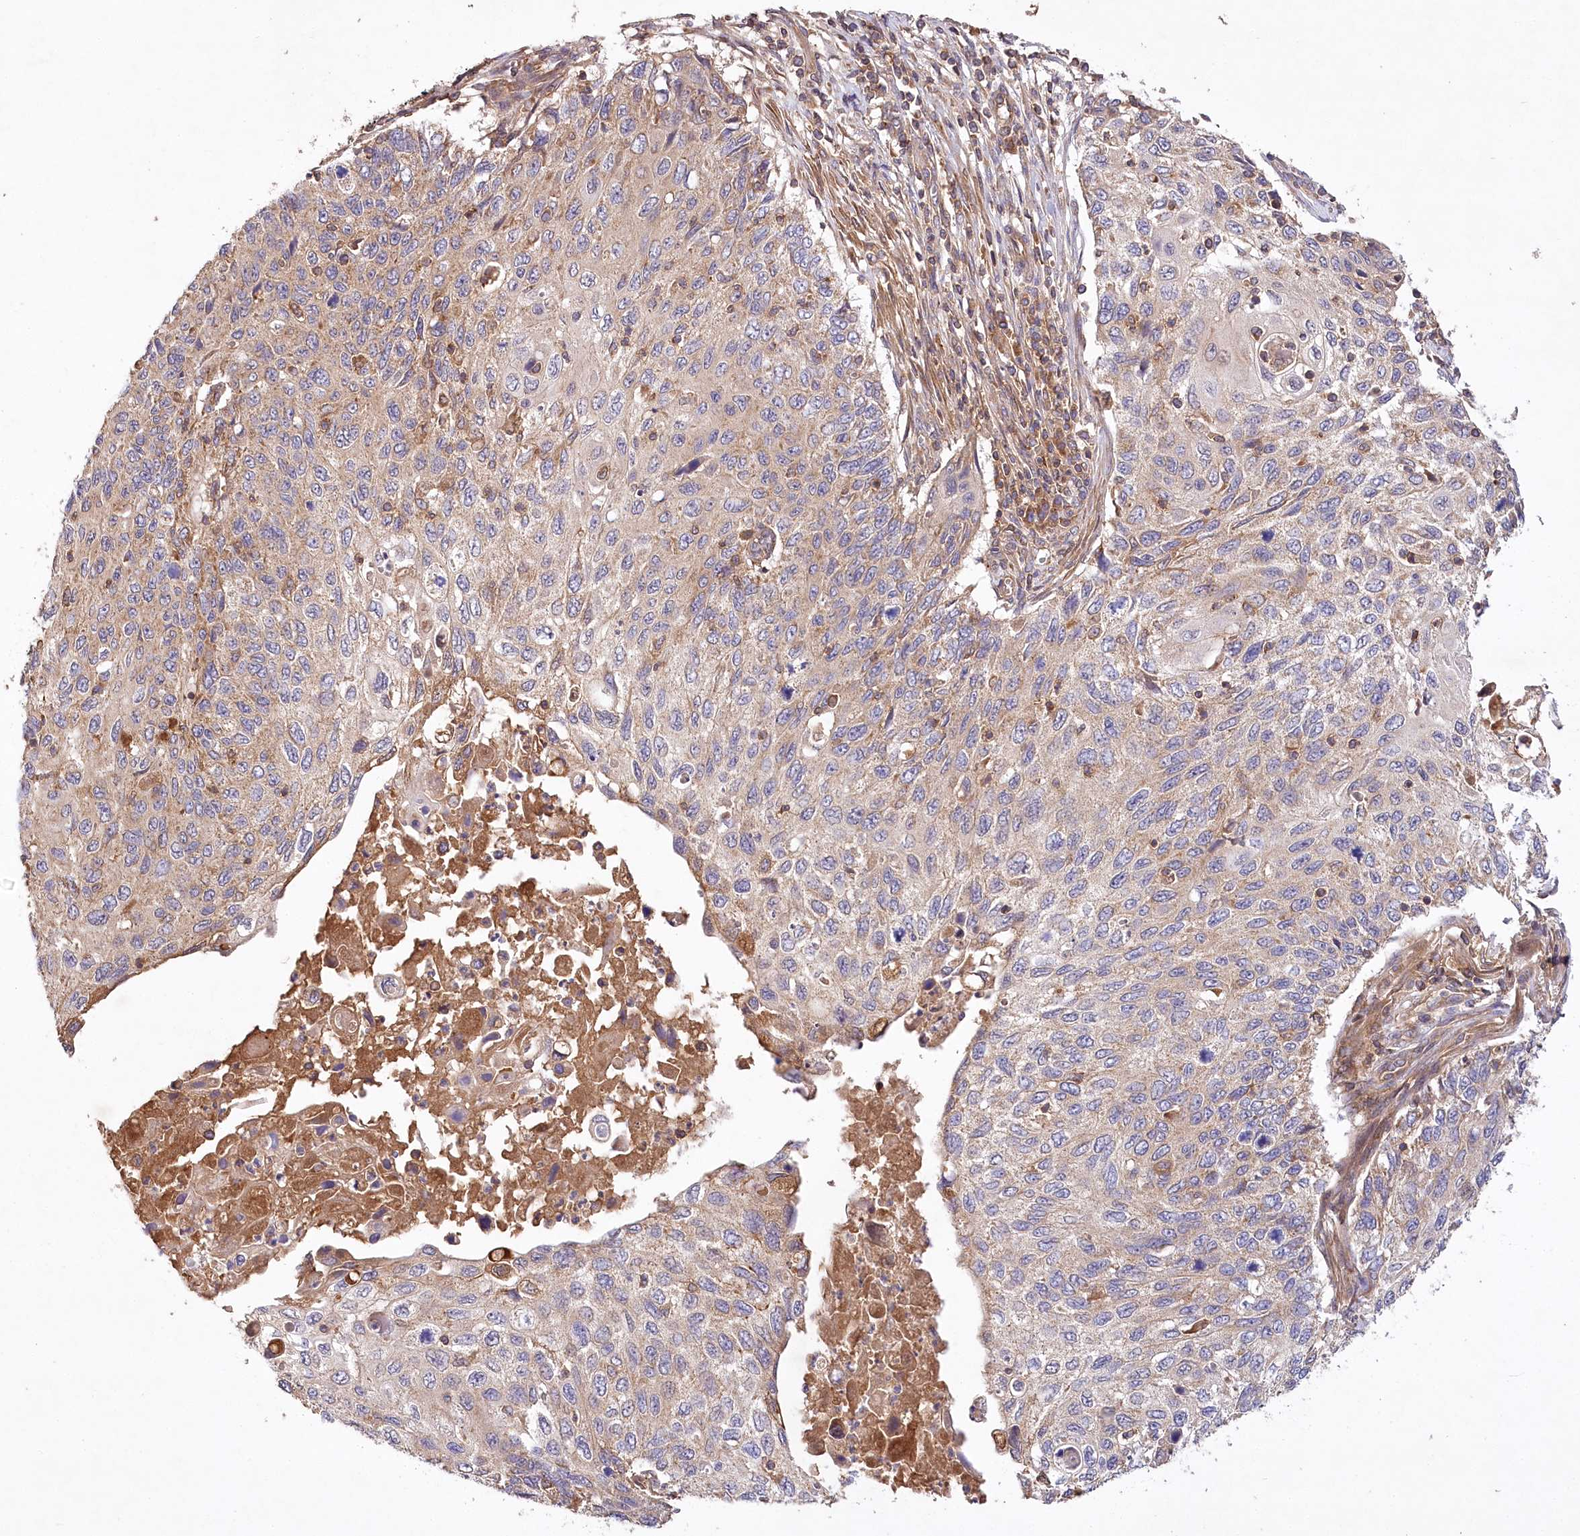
{"staining": {"intensity": "weak", "quantity": "25%-75%", "location": "cytoplasmic/membranous"}, "tissue": "cervical cancer", "cell_type": "Tumor cells", "image_type": "cancer", "snomed": [{"axis": "morphology", "description": "Squamous cell carcinoma, NOS"}, {"axis": "topography", "description": "Cervix"}], "caption": "Protein analysis of cervical cancer tissue exhibits weak cytoplasmic/membranous positivity in approximately 25%-75% of tumor cells.", "gene": "LSS", "patient": {"sex": "female", "age": 70}}